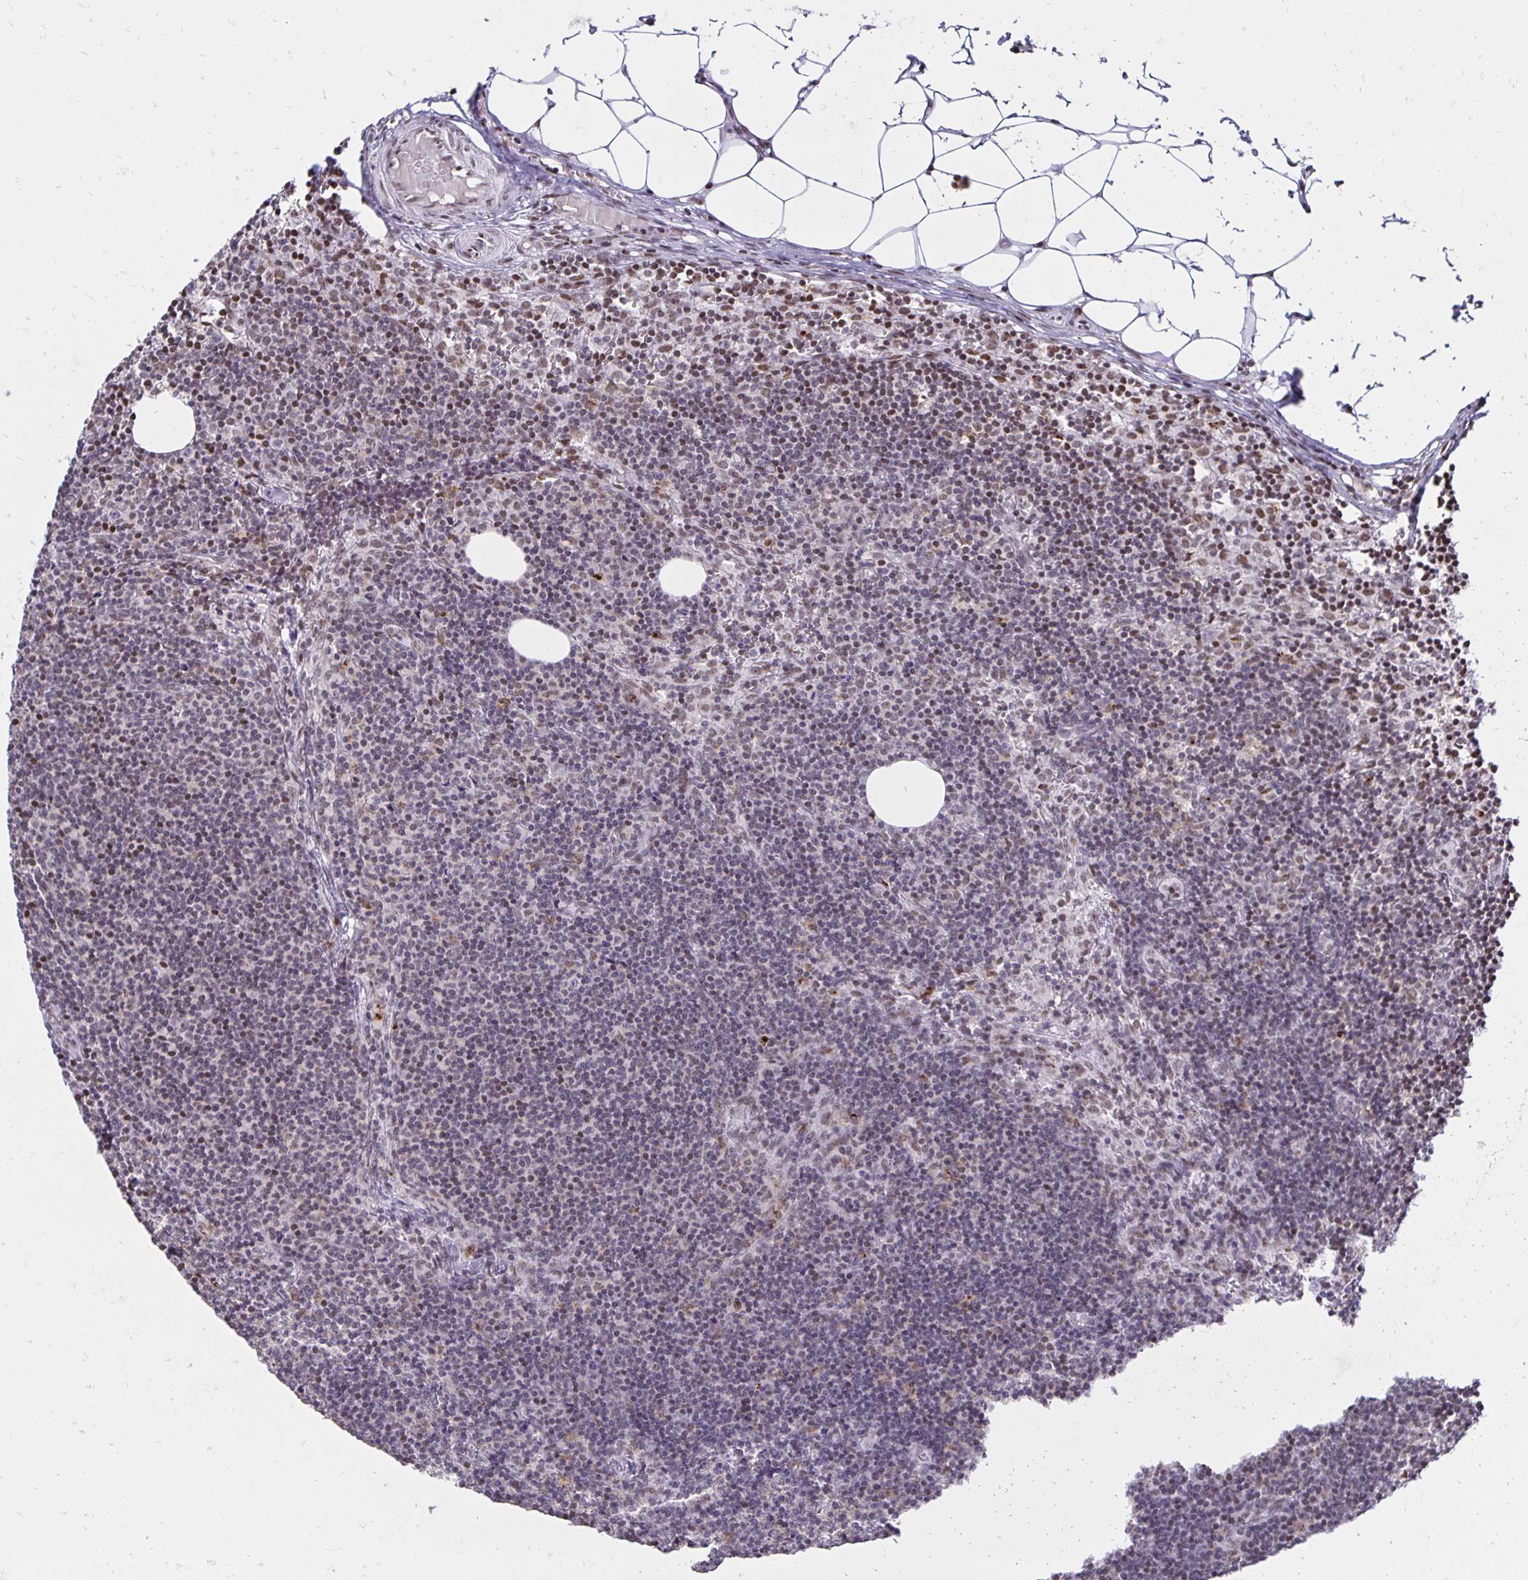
{"staining": {"intensity": "moderate", "quantity": "25%-75%", "location": "nuclear"}, "tissue": "lymph node", "cell_type": "Germinal center cells", "image_type": "normal", "snomed": [{"axis": "morphology", "description": "Normal tissue, NOS"}, {"axis": "topography", "description": "Lymph node"}], "caption": "Protein staining of normal lymph node displays moderate nuclear staining in approximately 25%-75% of germinal center cells. (DAB IHC, brown staining for protein, blue staining for nuclei).", "gene": "ZNF579", "patient": {"sex": "female", "age": 41}}